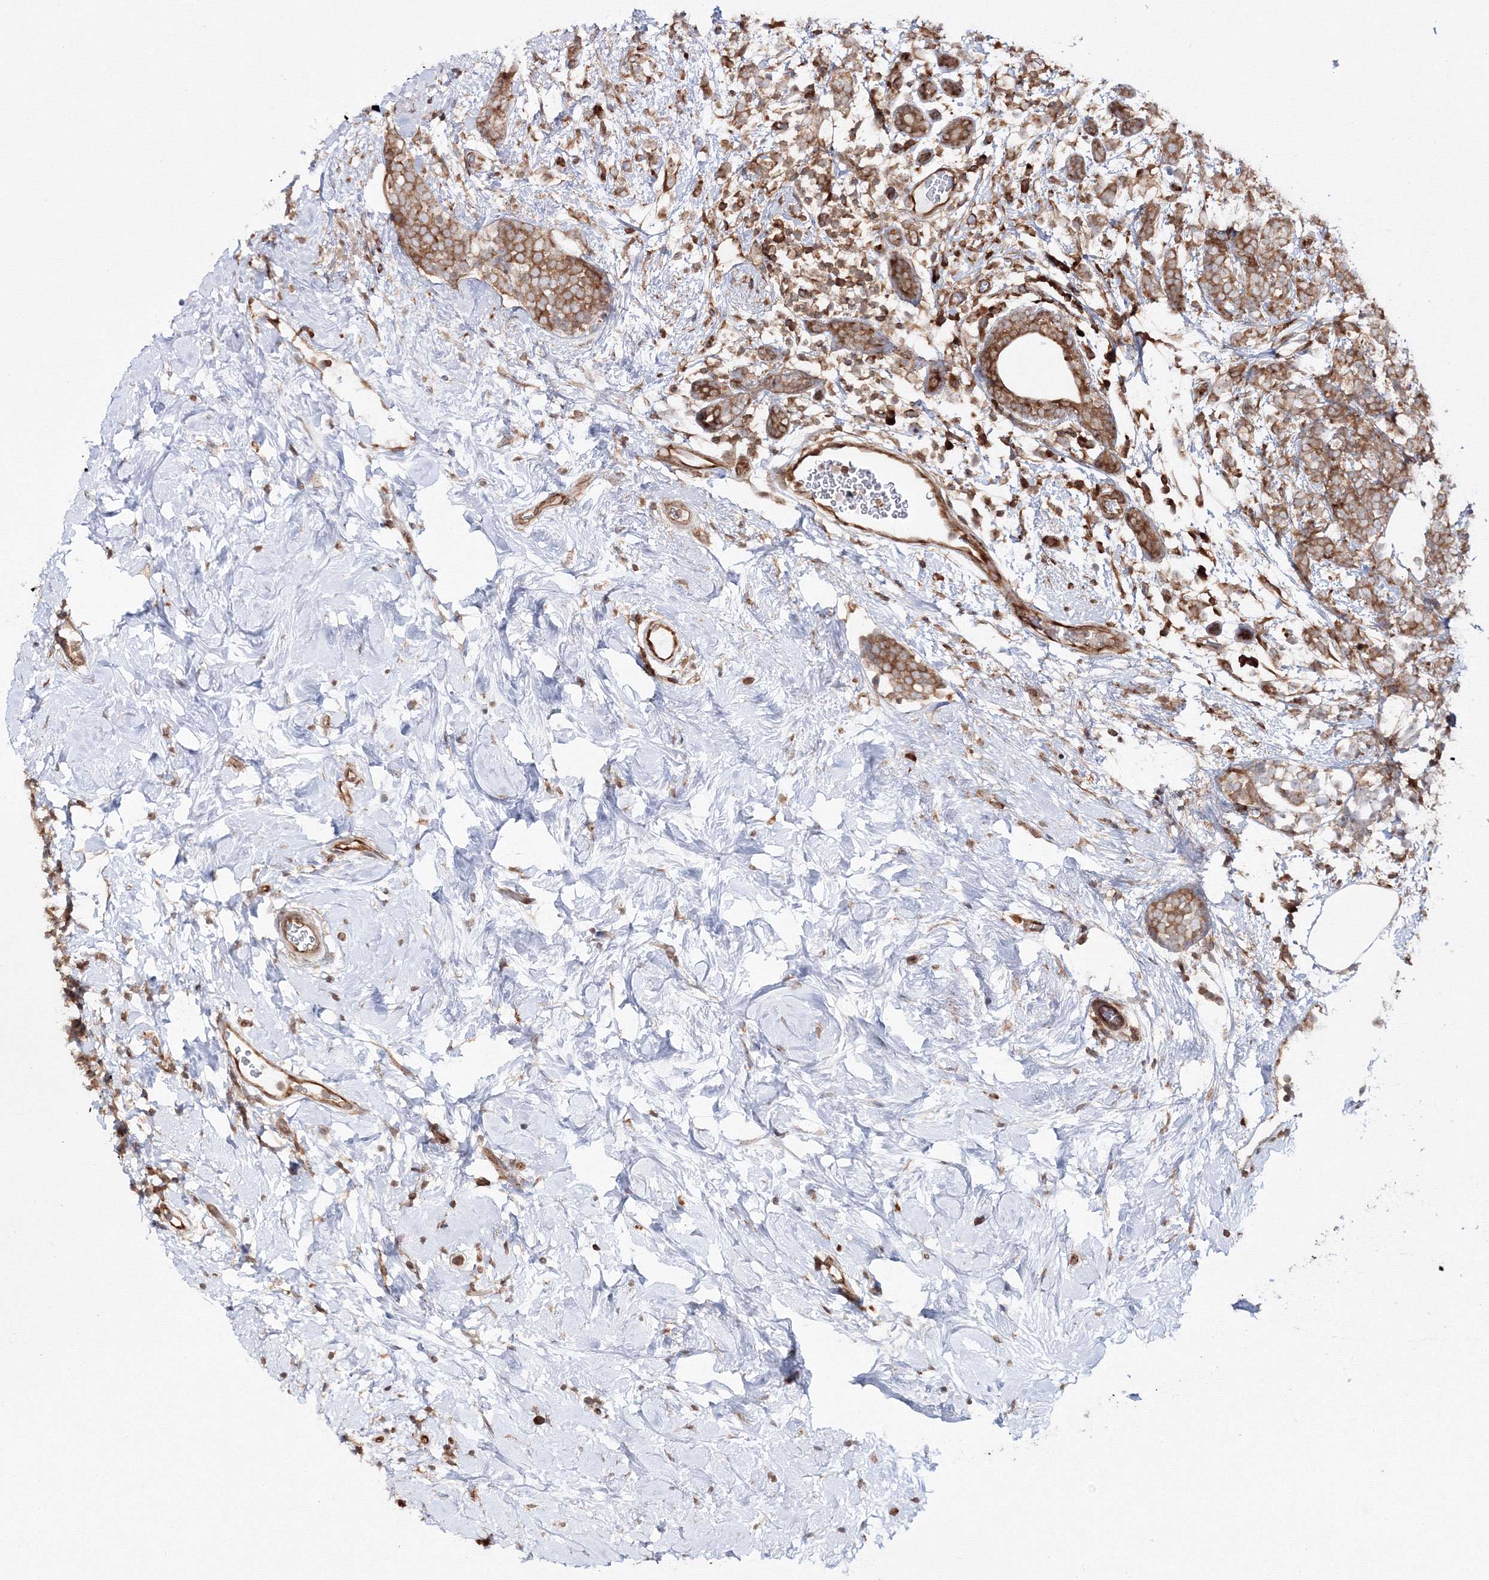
{"staining": {"intensity": "moderate", "quantity": ">75%", "location": "cytoplasmic/membranous"}, "tissue": "breast cancer", "cell_type": "Tumor cells", "image_type": "cancer", "snomed": [{"axis": "morphology", "description": "Lobular carcinoma"}, {"axis": "topography", "description": "Breast"}], "caption": "Lobular carcinoma (breast) stained for a protein displays moderate cytoplasmic/membranous positivity in tumor cells.", "gene": "HARS1", "patient": {"sex": "female", "age": 58}}